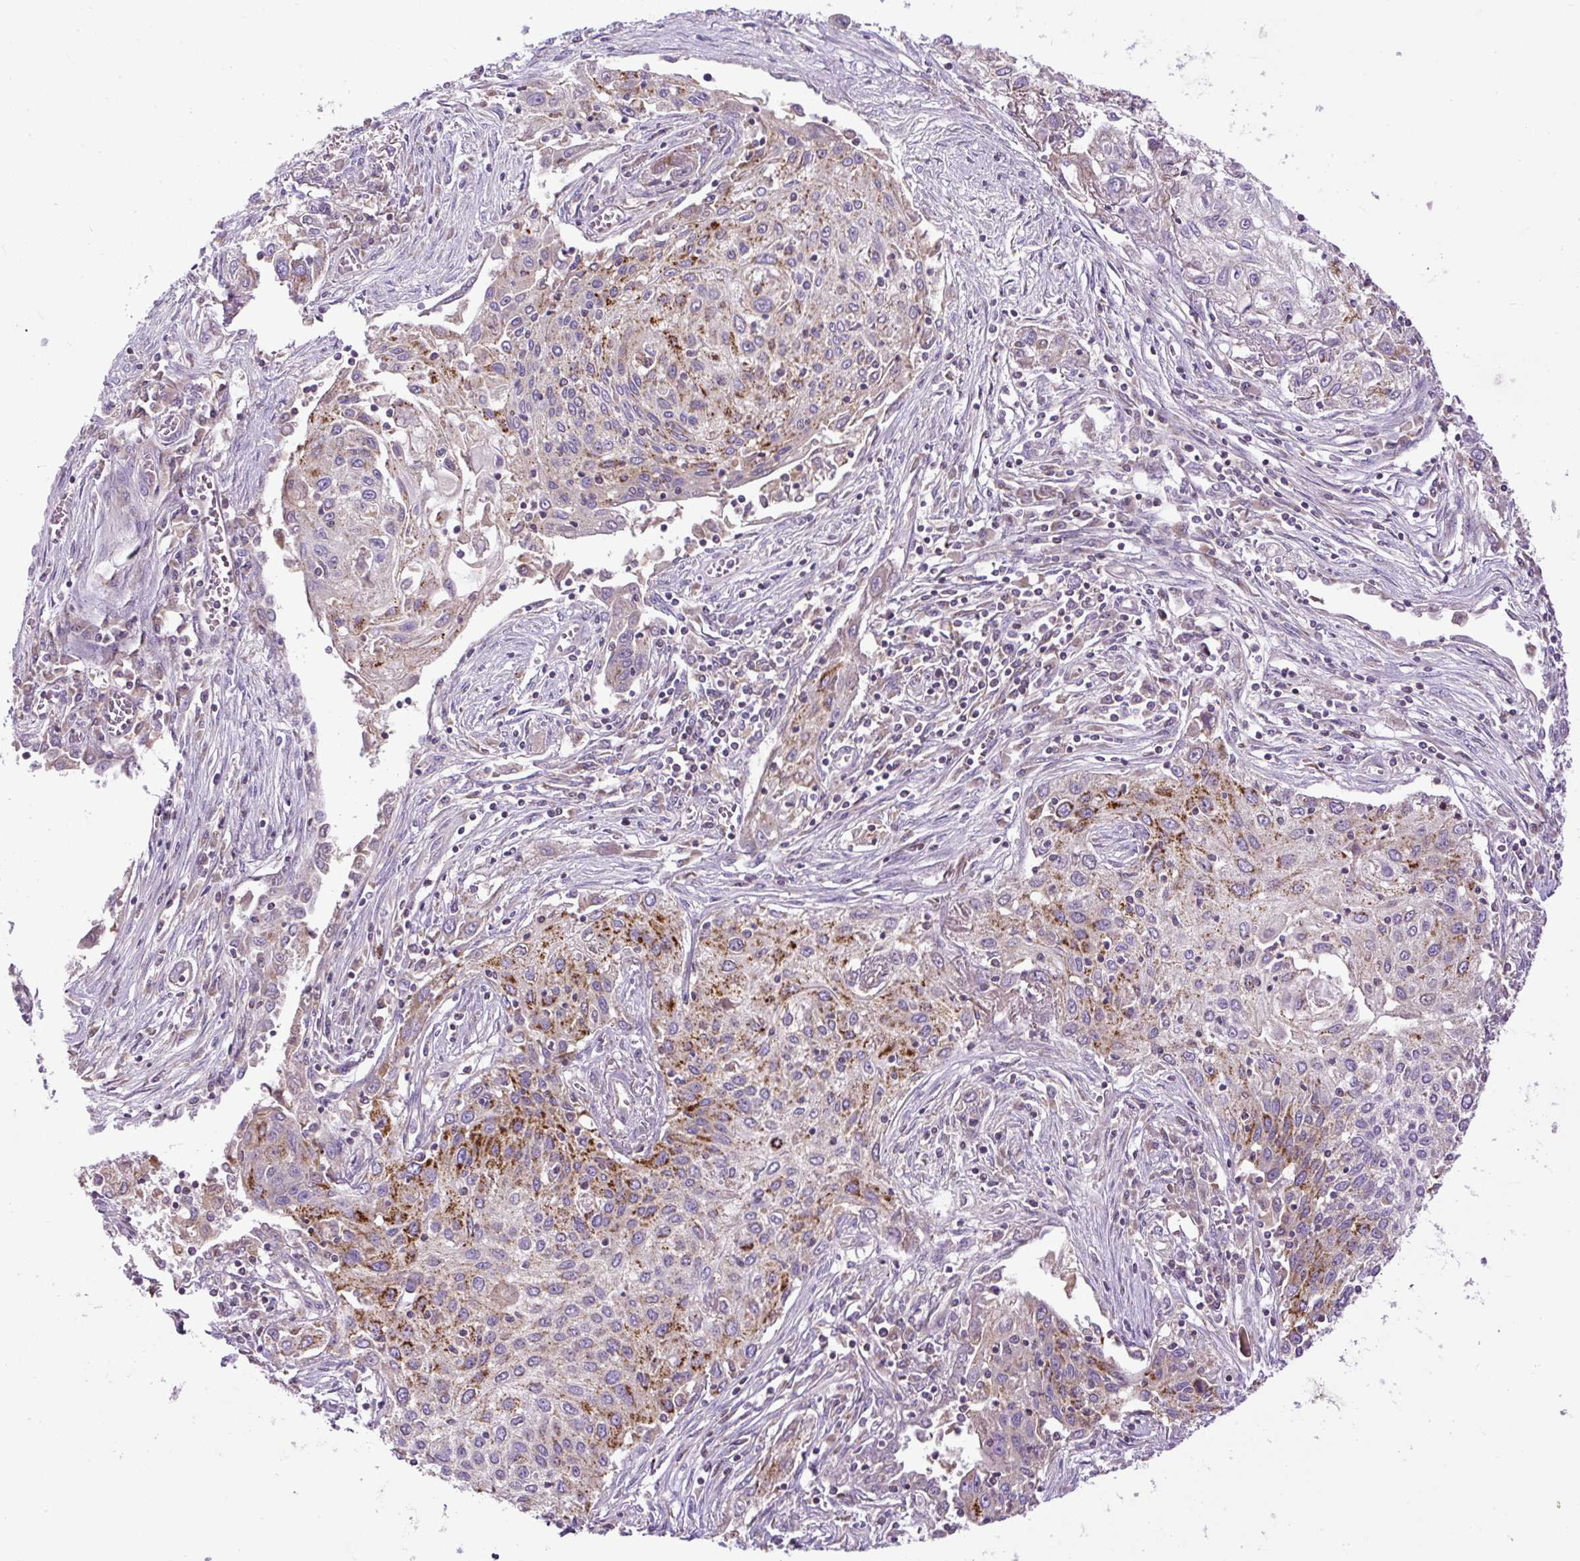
{"staining": {"intensity": "moderate", "quantity": "25%-75%", "location": "cytoplasmic/membranous"}, "tissue": "lung cancer", "cell_type": "Tumor cells", "image_type": "cancer", "snomed": [{"axis": "morphology", "description": "Squamous cell carcinoma, NOS"}, {"axis": "topography", "description": "Lung"}], "caption": "Immunohistochemical staining of human lung squamous cell carcinoma exhibits moderate cytoplasmic/membranous protein positivity in approximately 25%-75% of tumor cells.", "gene": "ZNF547", "patient": {"sex": "female", "age": 69}}